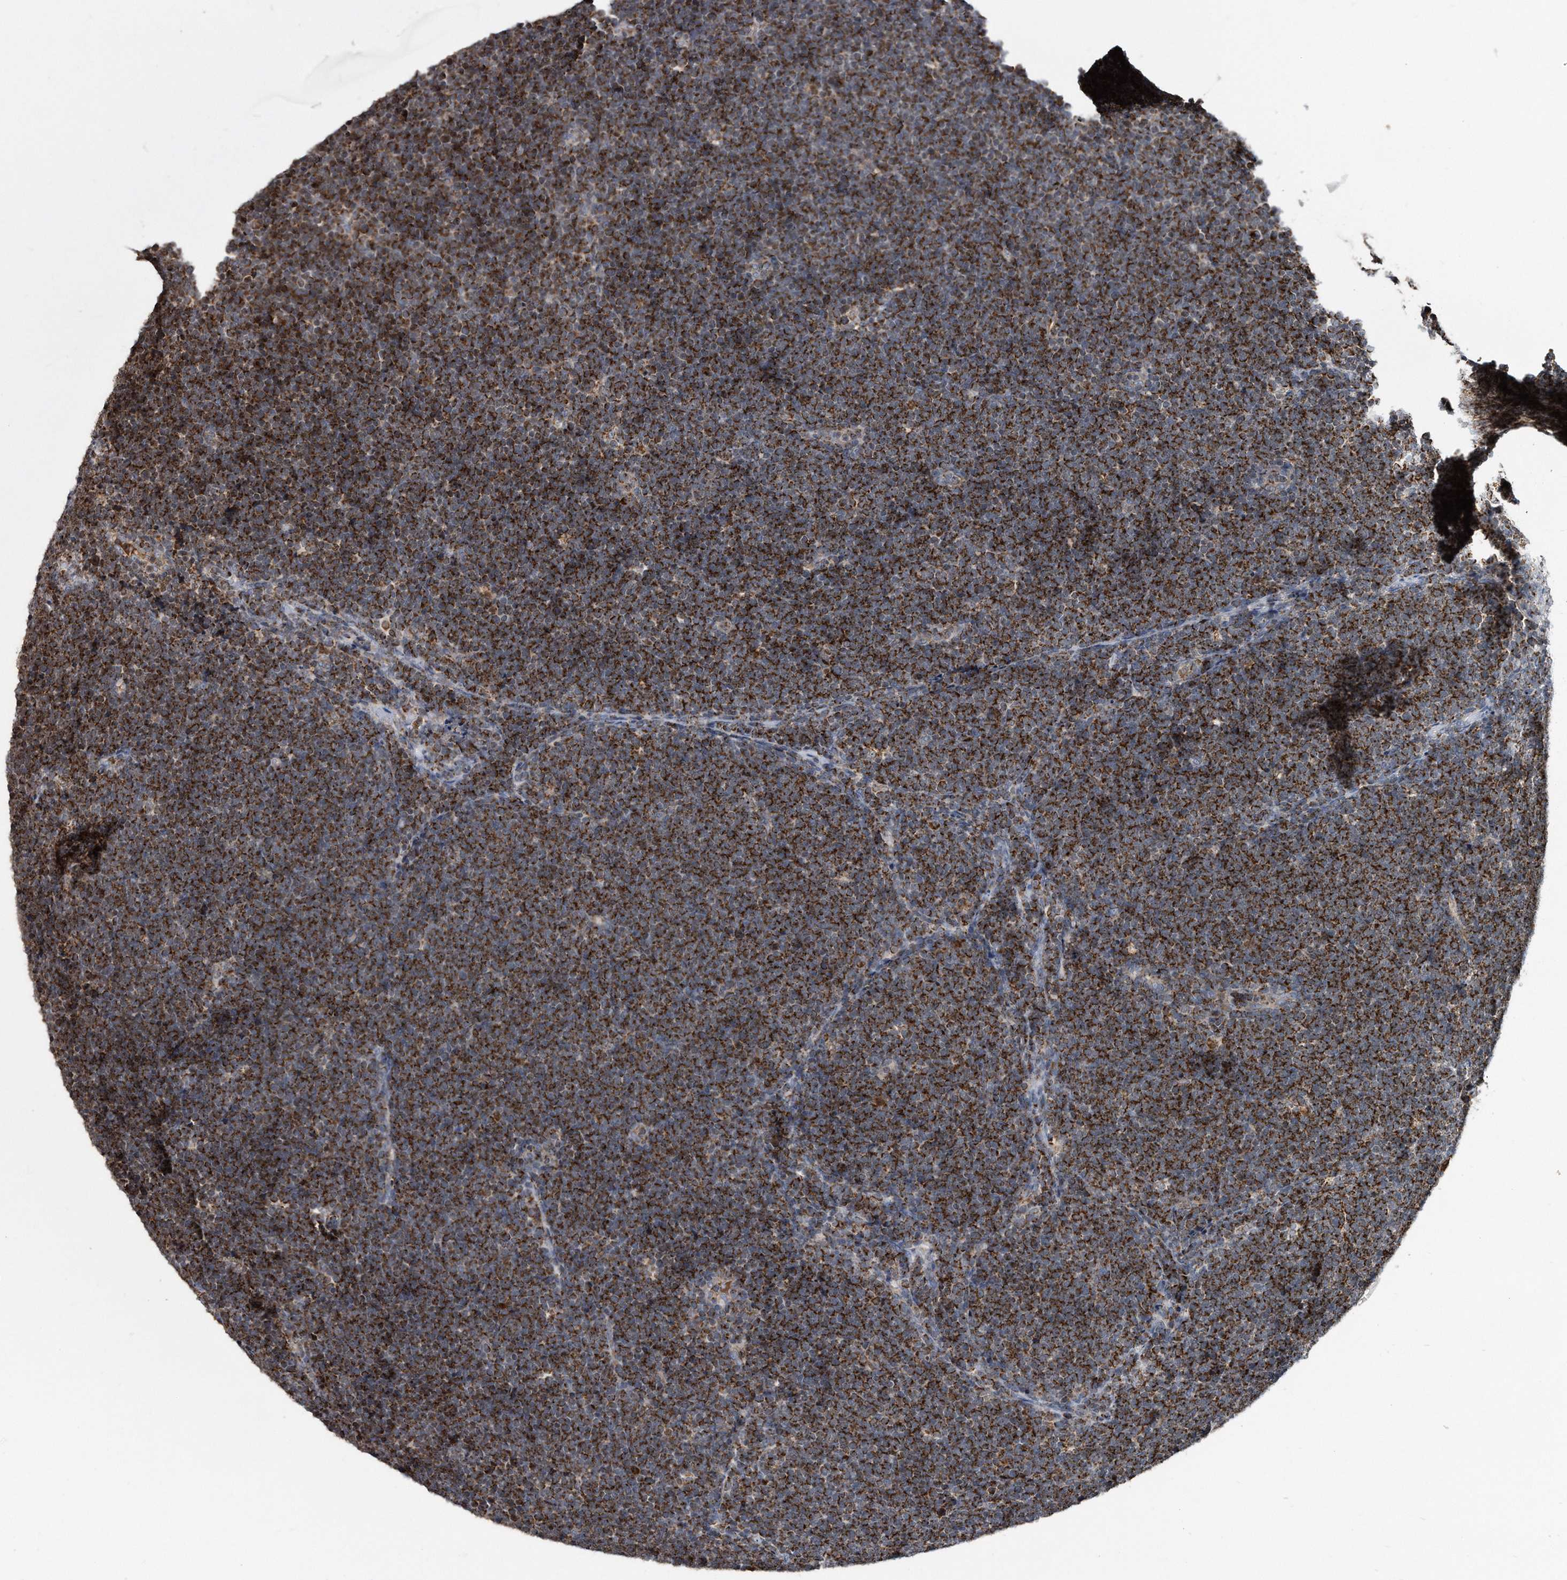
{"staining": {"intensity": "strong", "quantity": ">75%", "location": "cytoplasmic/membranous"}, "tissue": "lymphoma", "cell_type": "Tumor cells", "image_type": "cancer", "snomed": [{"axis": "morphology", "description": "Malignant lymphoma, non-Hodgkin's type, High grade"}, {"axis": "topography", "description": "Lymph node"}], "caption": "An immunohistochemistry (IHC) image of neoplastic tissue is shown. Protein staining in brown shows strong cytoplasmic/membranous positivity in lymphoma within tumor cells. The protein of interest is shown in brown color, while the nuclei are stained blue.", "gene": "FAM136A", "patient": {"sex": "male", "age": 13}}